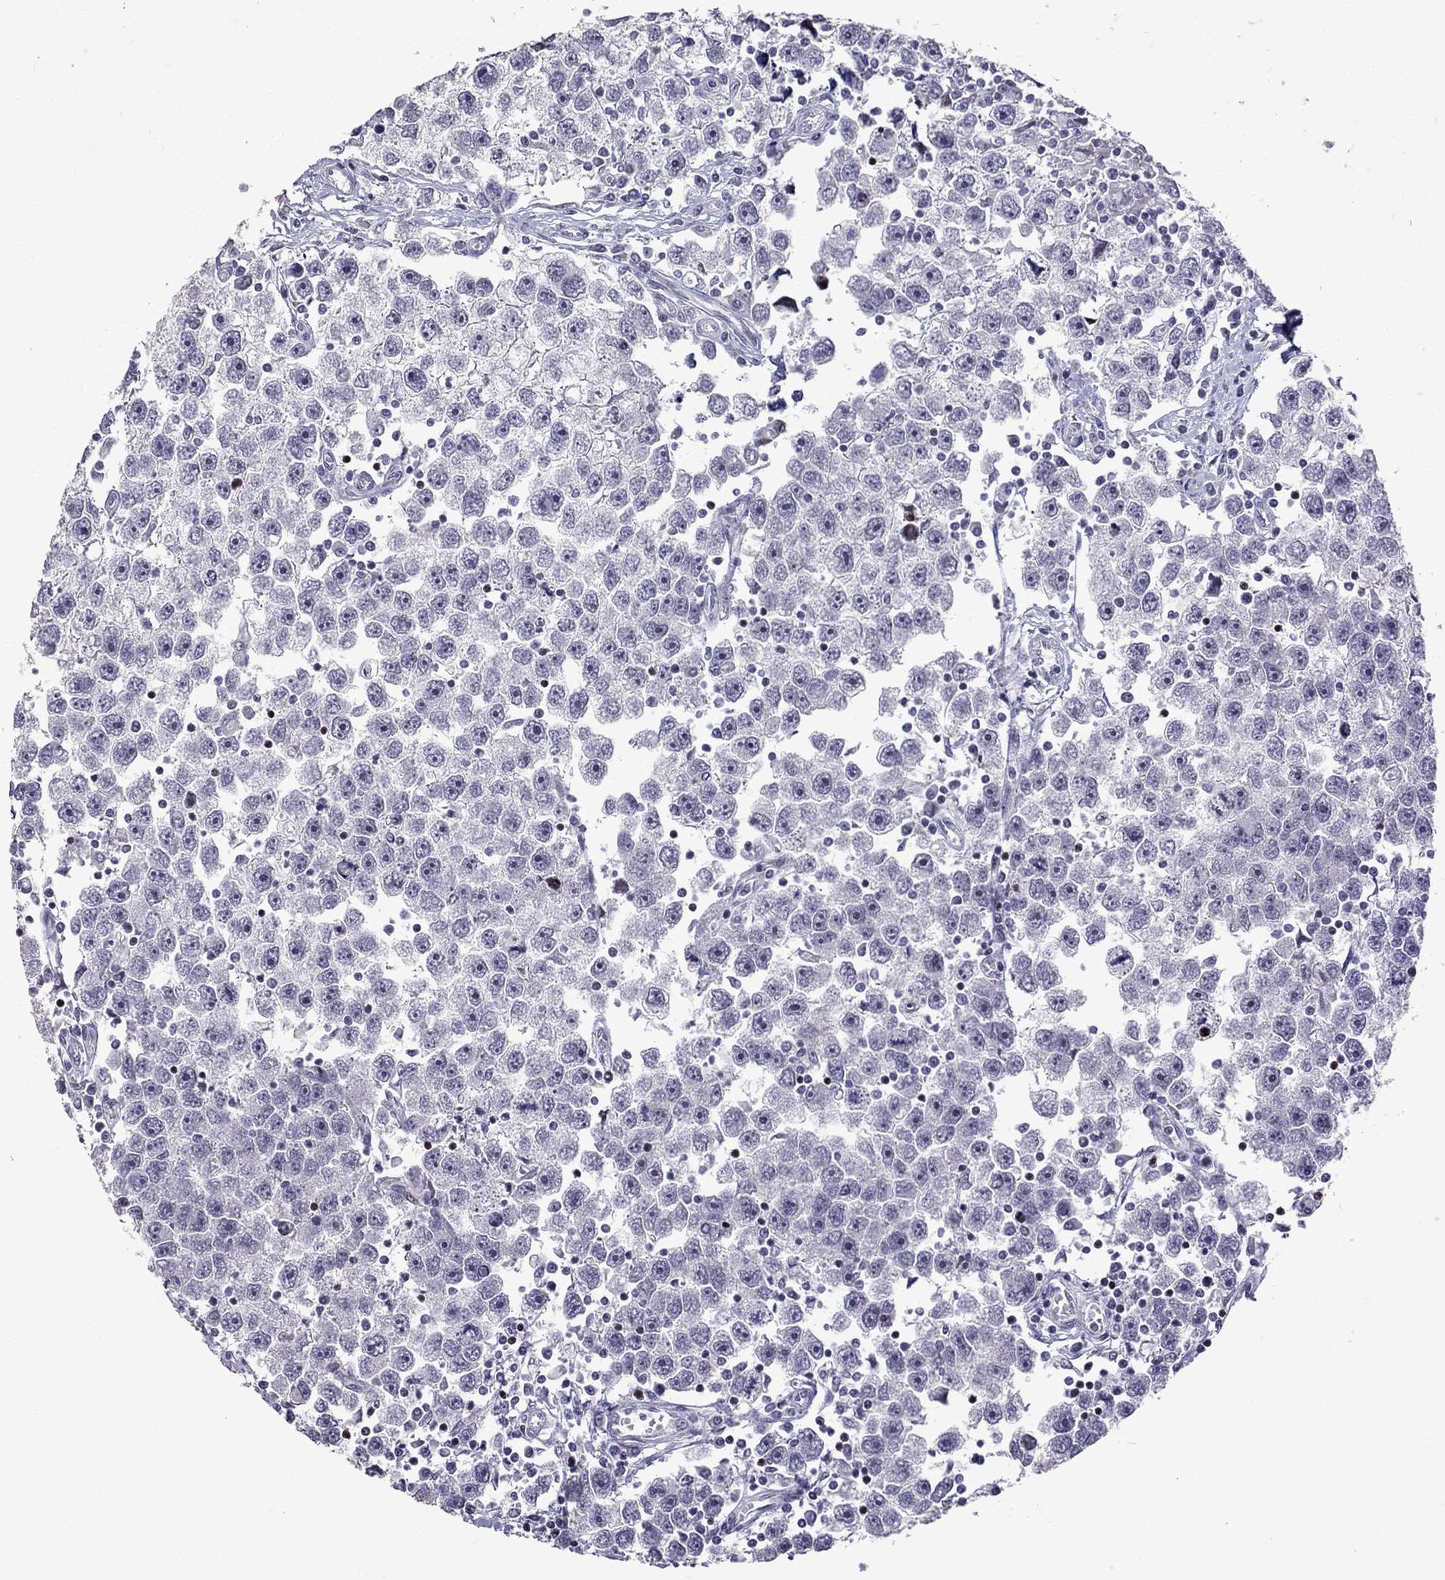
{"staining": {"intensity": "negative", "quantity": "none", "location": "none"}, "tissue": "testis cancer", "cell_type": "Tumor cells", "image_type": "cancer", "snomed": [{"axis": "morphology", "description": "Seminoma, NOS"}, {"axis": "topography", "description": "Testis"}], "caption": "This micrograph is of testis seminoma stained with immunohistochemistry to label a protein in brown with the nuclei are counter-stained blue. There is no staining in tumor cells.", "gene": "TTN", "patient": {"sex": "male", "age": 30}}